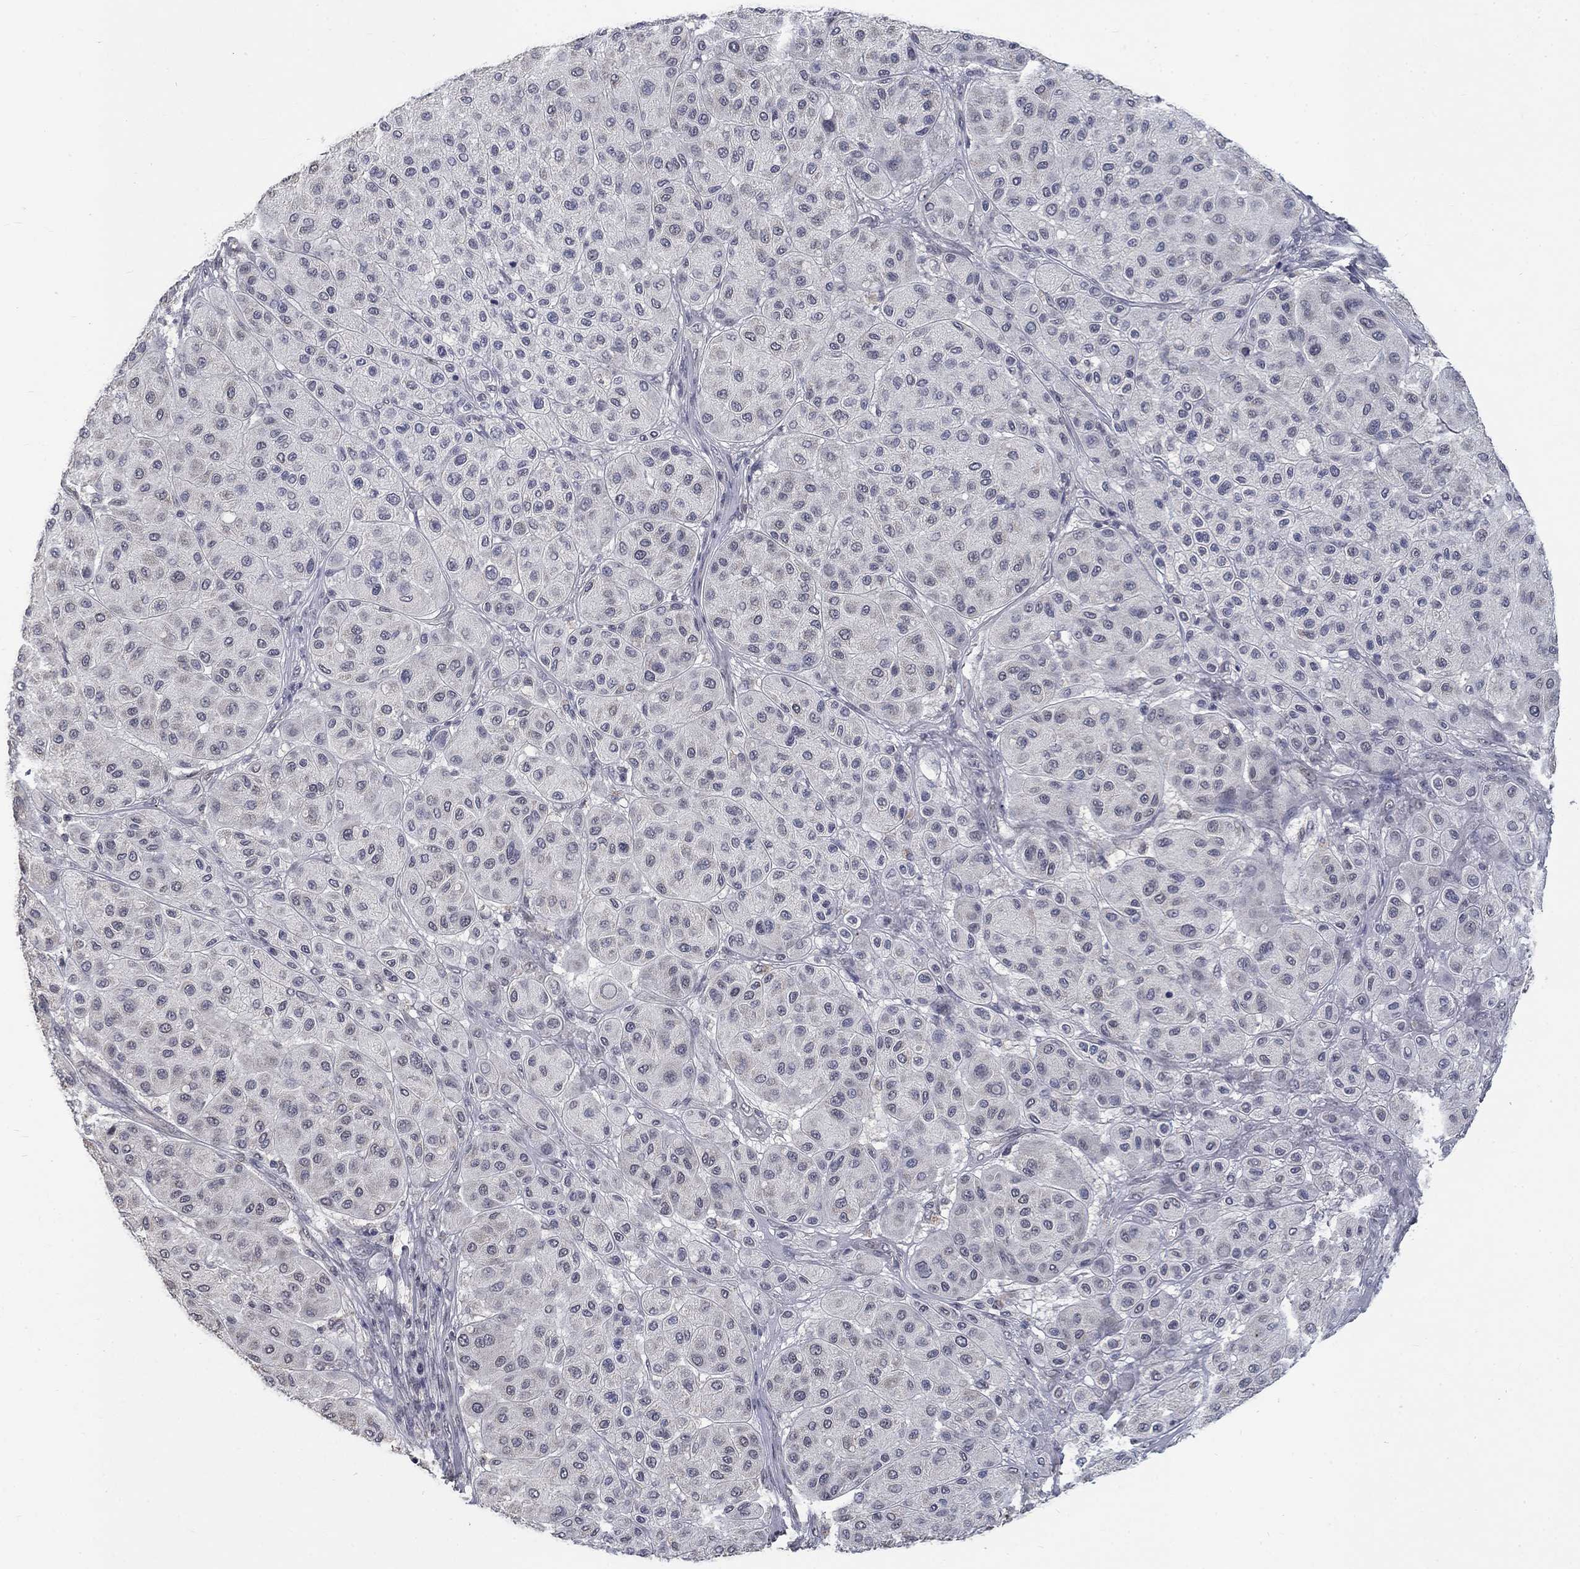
{"staining": {"intensity": "negative", "quantity": "none", "location": "none"}, "tissue": "melanoma", "cell_type": "Tumor cells", "image_type": "cancer", "snomed": [{"axis": "morphology", "description": "Malignant melanoma, Metastatic site"}, {"axis": "topography", "description": "Smooth muscle"}], "caption": "The histopathology image displays no staining of tumor cells in malignant melanoma (metastatic site). The staining is performed using DAB (3,3'-diaminobenzidine) brown chromogen with nuclei counter-stained in using hematoxylin.", "gene": "SPATA33", "patient": {"sex": "male", "age": 41}}